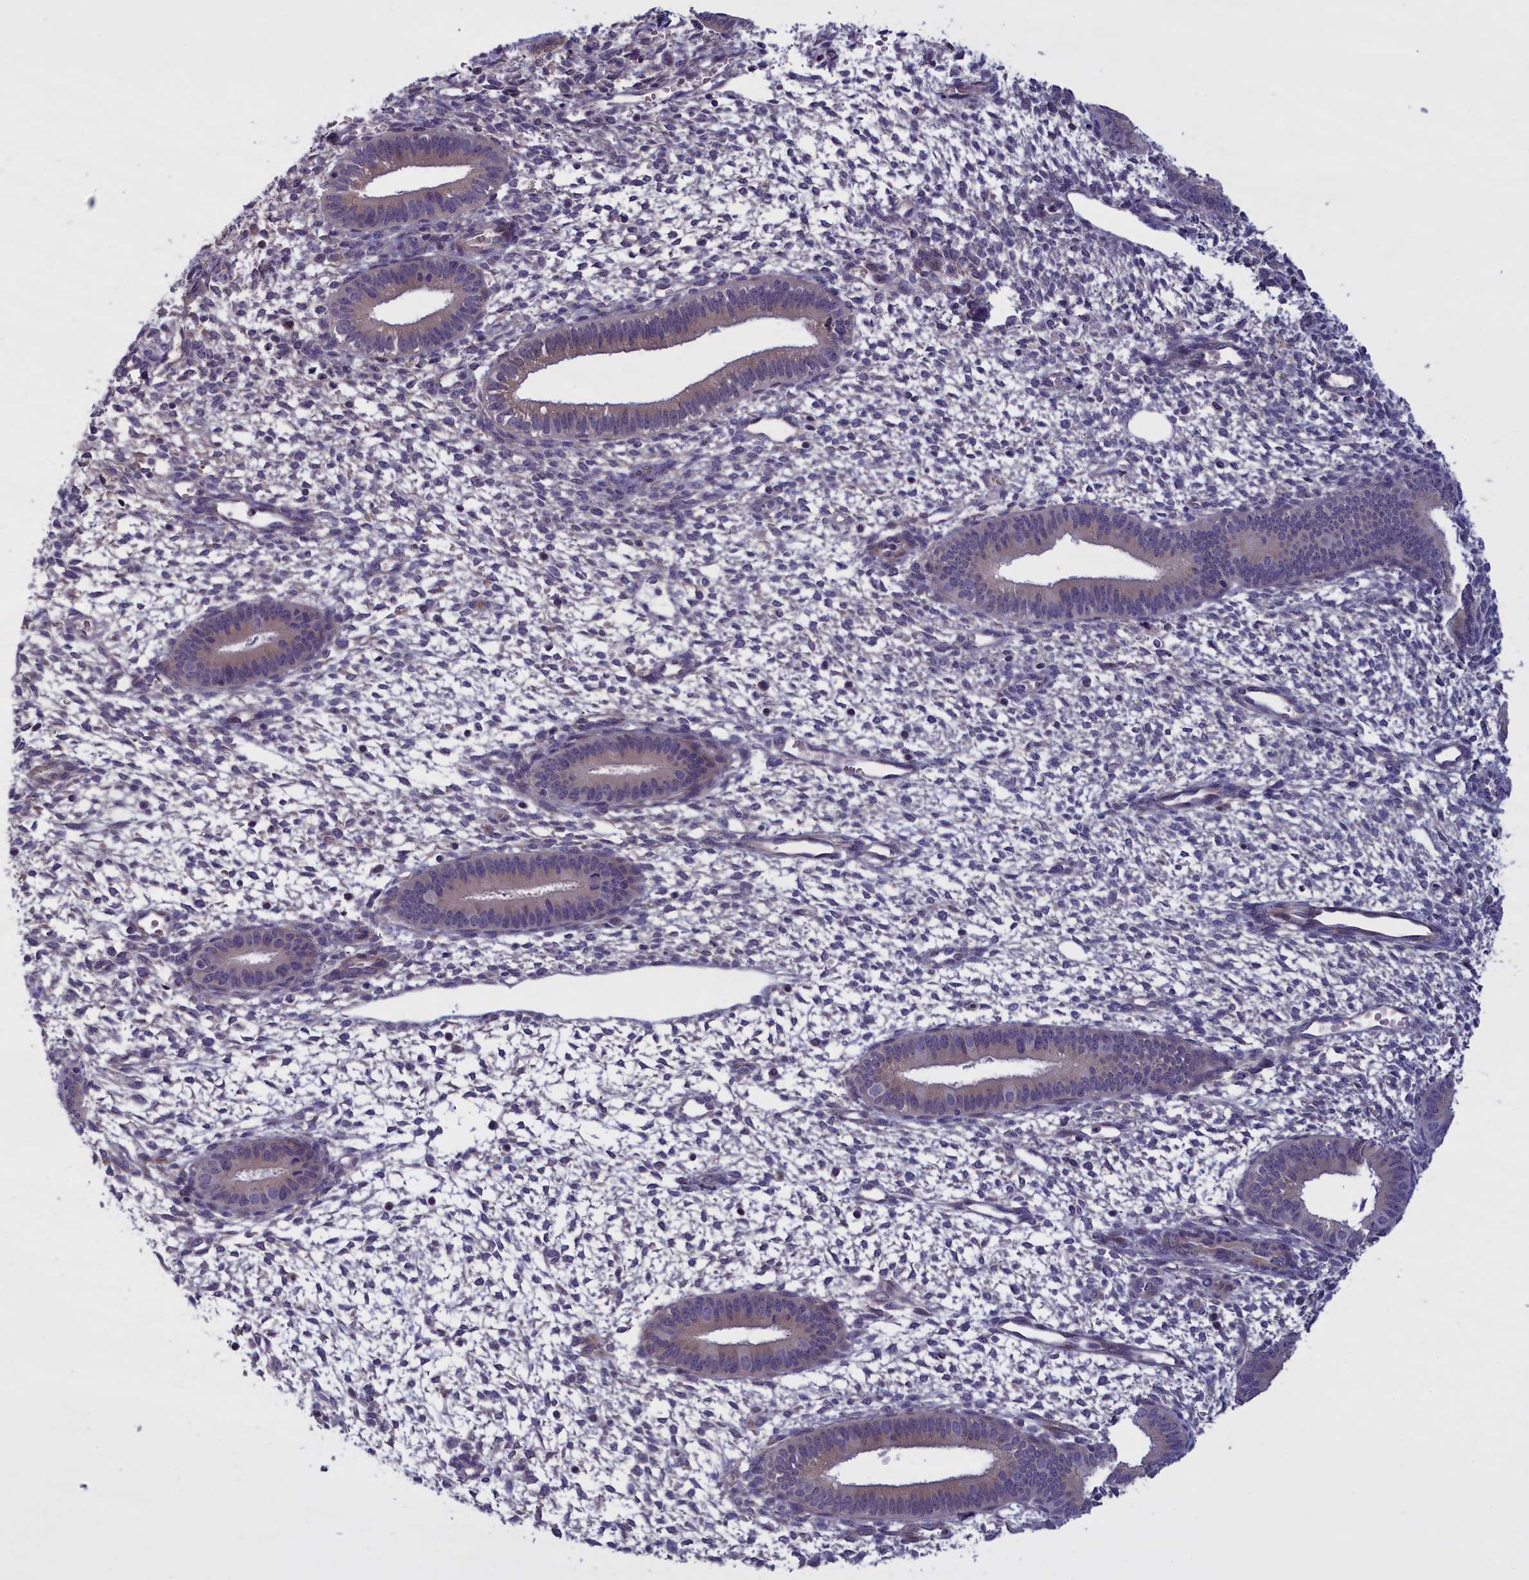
{"staining": {"intensity": "negative", "quantity": "none", "location": "none"}, "tissue": "endometrium", "cell_type": "Cells in endometrial stroma", "image_type": "normal", "snomed": [{"axis": "morphology", "description": "Normal tissue, NOS"}, {"axis": "topography", "description": "Endometrium"}], "caption": "The micrograph shows no staining of cells in endometrial stroma in unremarkable endometrium.", "gene": "IGFALS", "patient": {"sex": "female", "age": 46}}